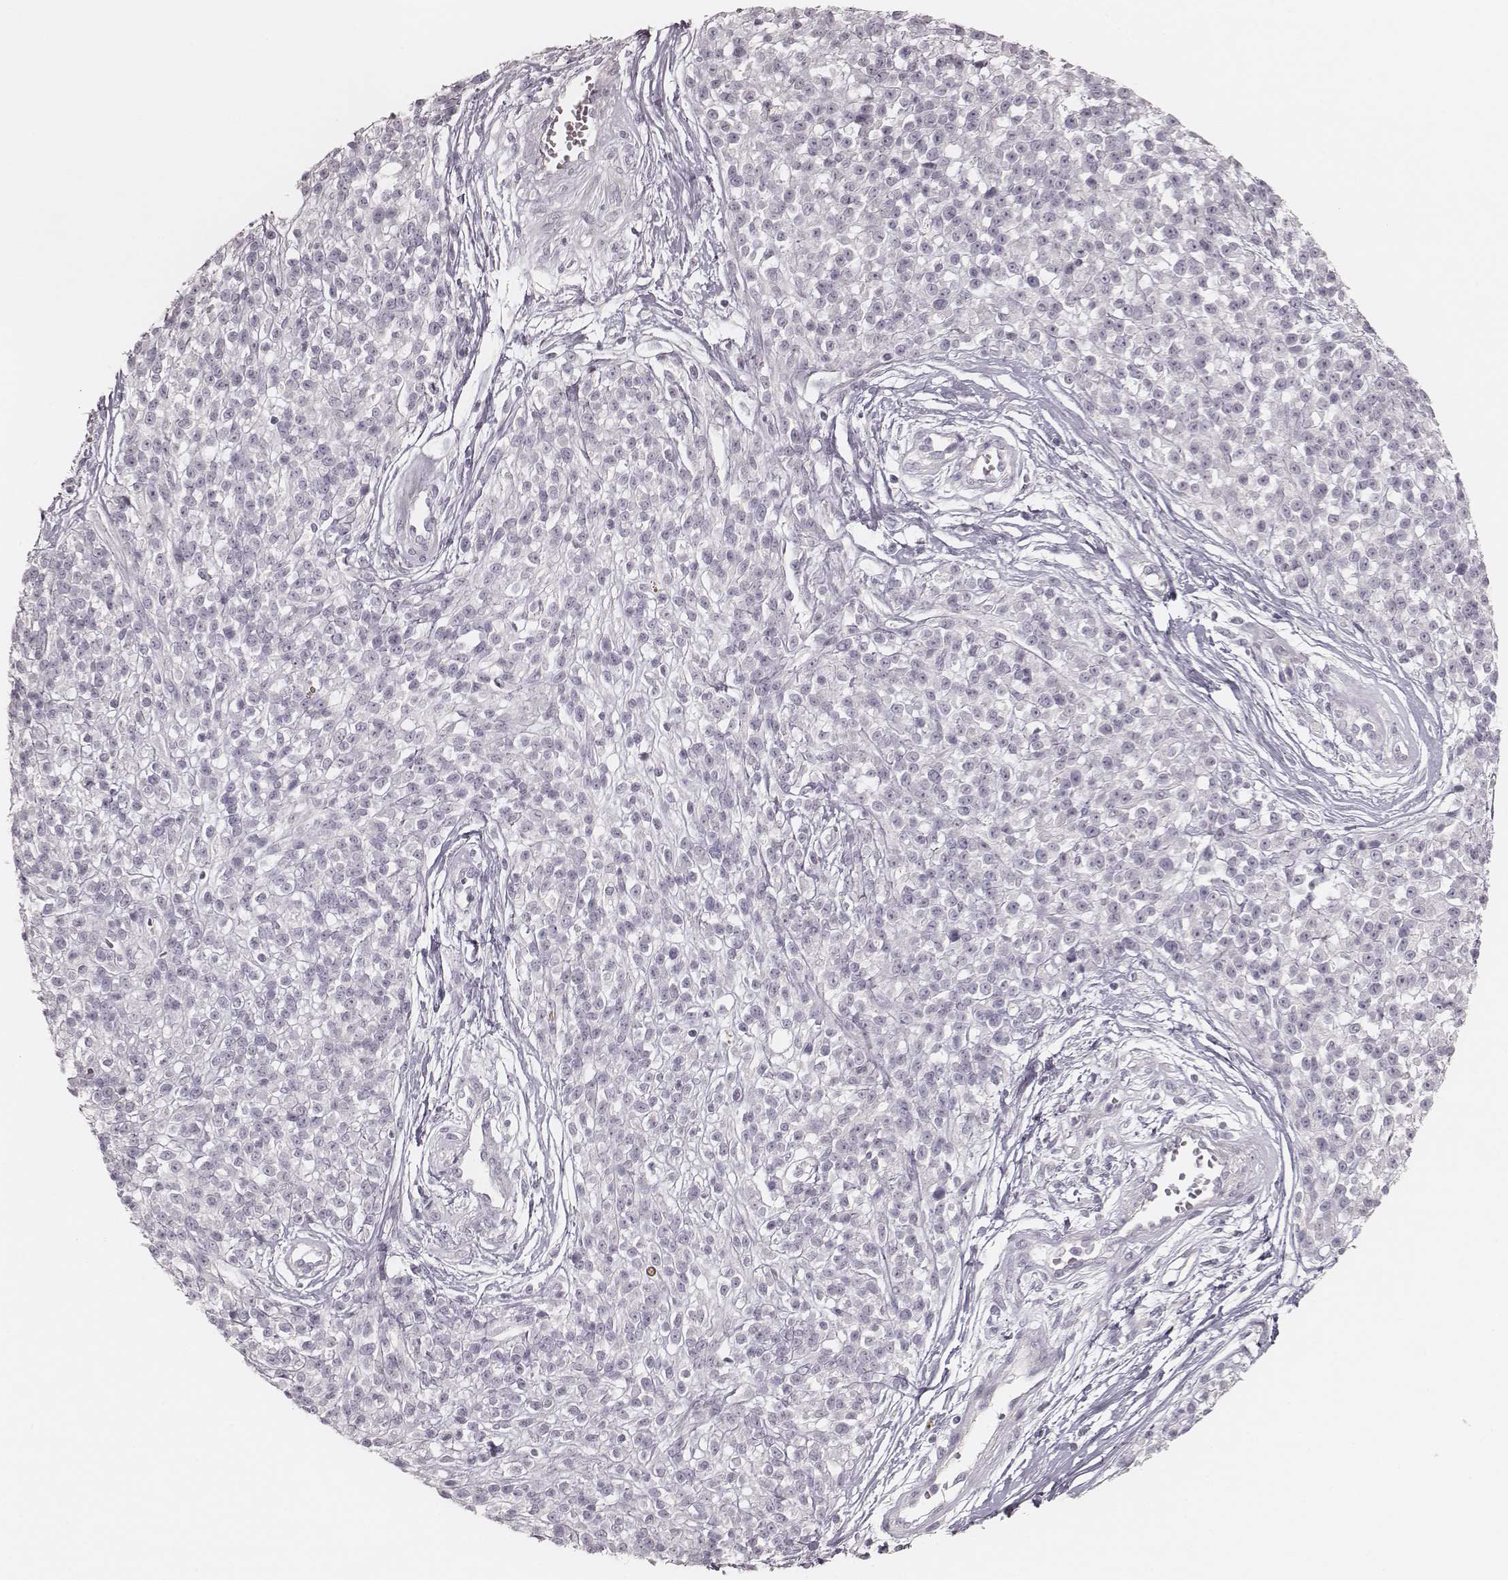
{"staining": {"intensity": "negative", "quantity": "none", "location": "none"}, "tissue": "melanoma", "cell_type": "Tumor cells", "image_type": "cancer", "snomed": [{"axis": "morphology", "description": "Malignant melanoma, NOS"}, {"axis": "topography", "description": "Skin"}, {"axis": "topography", "description": "Skin of trunk"}], "caption": "Malignant melanoma stained for a protein using immunohistochemistry (IHC) reveals no expression tumor cells.", "gene": "SPATA24", "patient": {"sex": "male", "age": 74}}